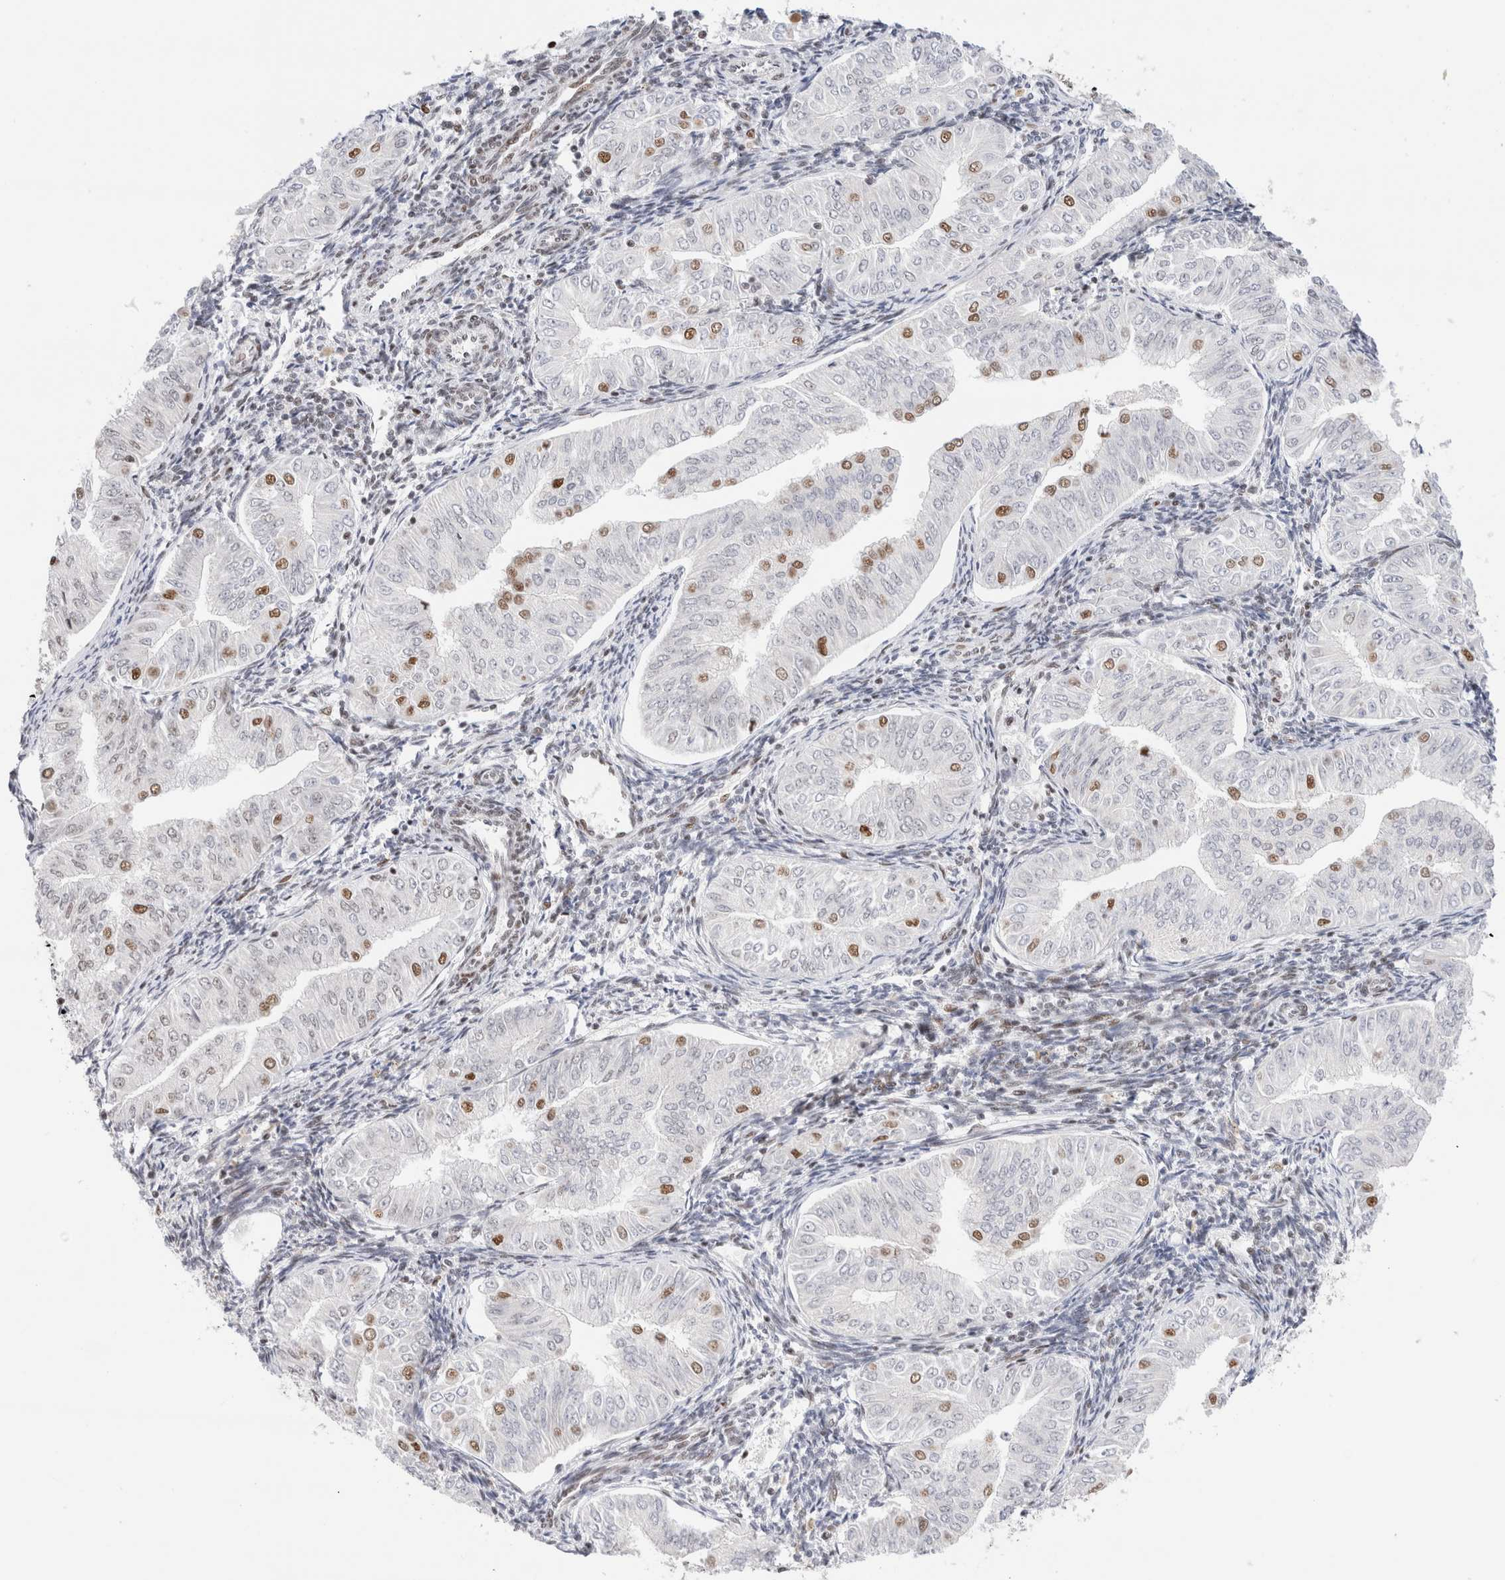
{"staining": {"intensity": "moderate", "quantity": "25%-75%", "location": "nuclear"}, "tissue": "endometrial cancer", "cell_type": "Tumor cells", "image_type": "cancer", "snomed": [{"axis": "morphology", "description": "Normal tissue, NOS"}, {"axis": "morphology", "description": "Adenocarcinoma, NOS"}, {"axis": "topography", "description": "Endometrium"}], "caption": "IHC micrograph of neoplastic tissue: adenocarcinoma (endometrial) stained using IHC displays medium levels of moderate protein expression localized specifically in the nuclear of tumor cells, appearing as a nuclear brown color.", "gene": "ZNF282", "patient": {"sex": "female", "age": 53}}